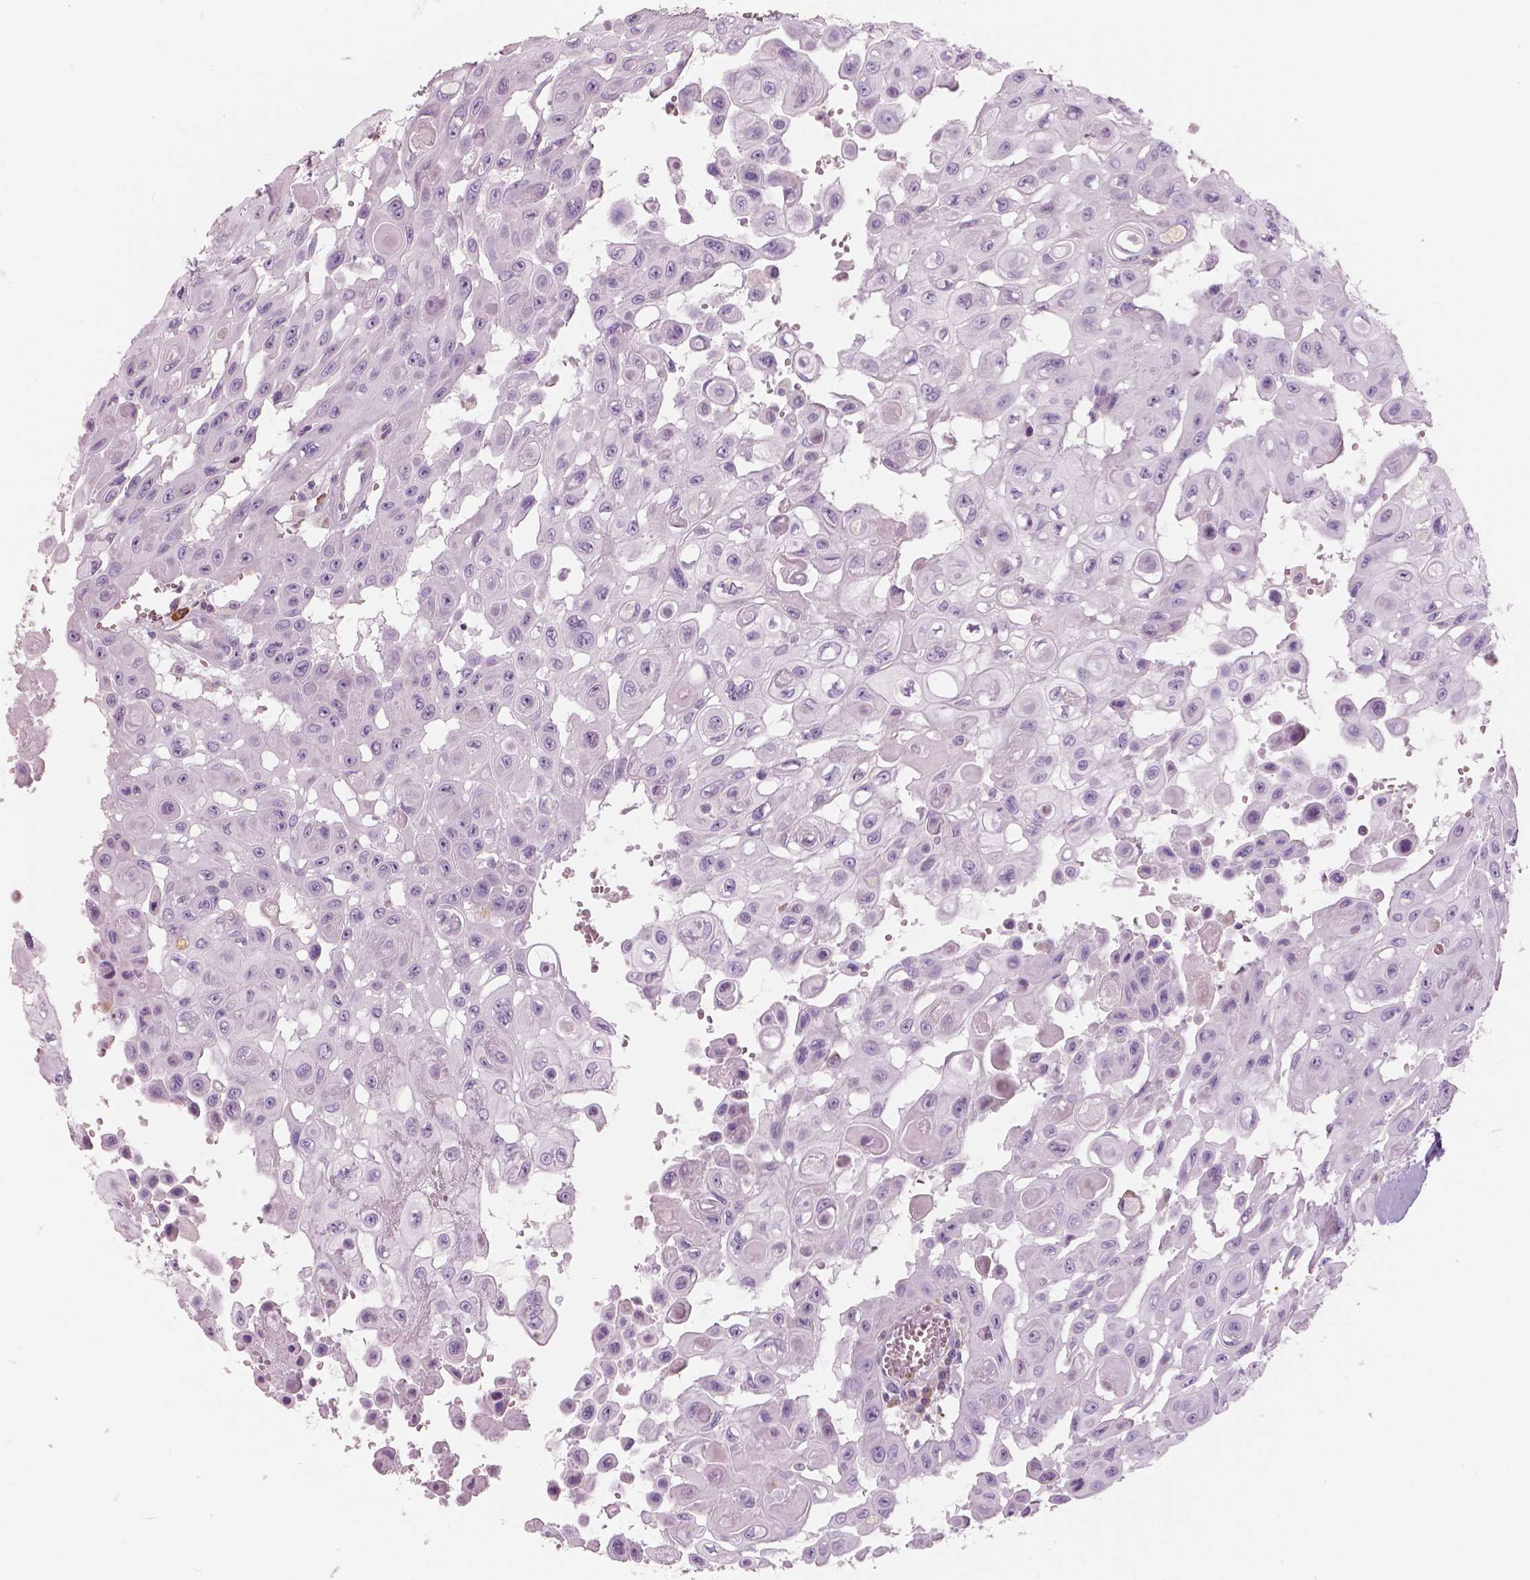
{"staining": {"intensity": "negative", "quantity": "none", "location": "none"}, "tissue": "head and neck cancer", "cell_type": "Tumor cells", "image_type": "cancer", "snomed": [{"axis": "morphology", "description": "Adenocarcinoma, NOS"}, {"axis": "topography", "description": "Head-Neck"}], "caption": "Human head and neck cancer (adenocarcinoma) stained for a protein using immunohistochemistry displays no staining in tumor cells.", "gene": "CXCR2", "patient": {"sex": "male", "age": 73}}